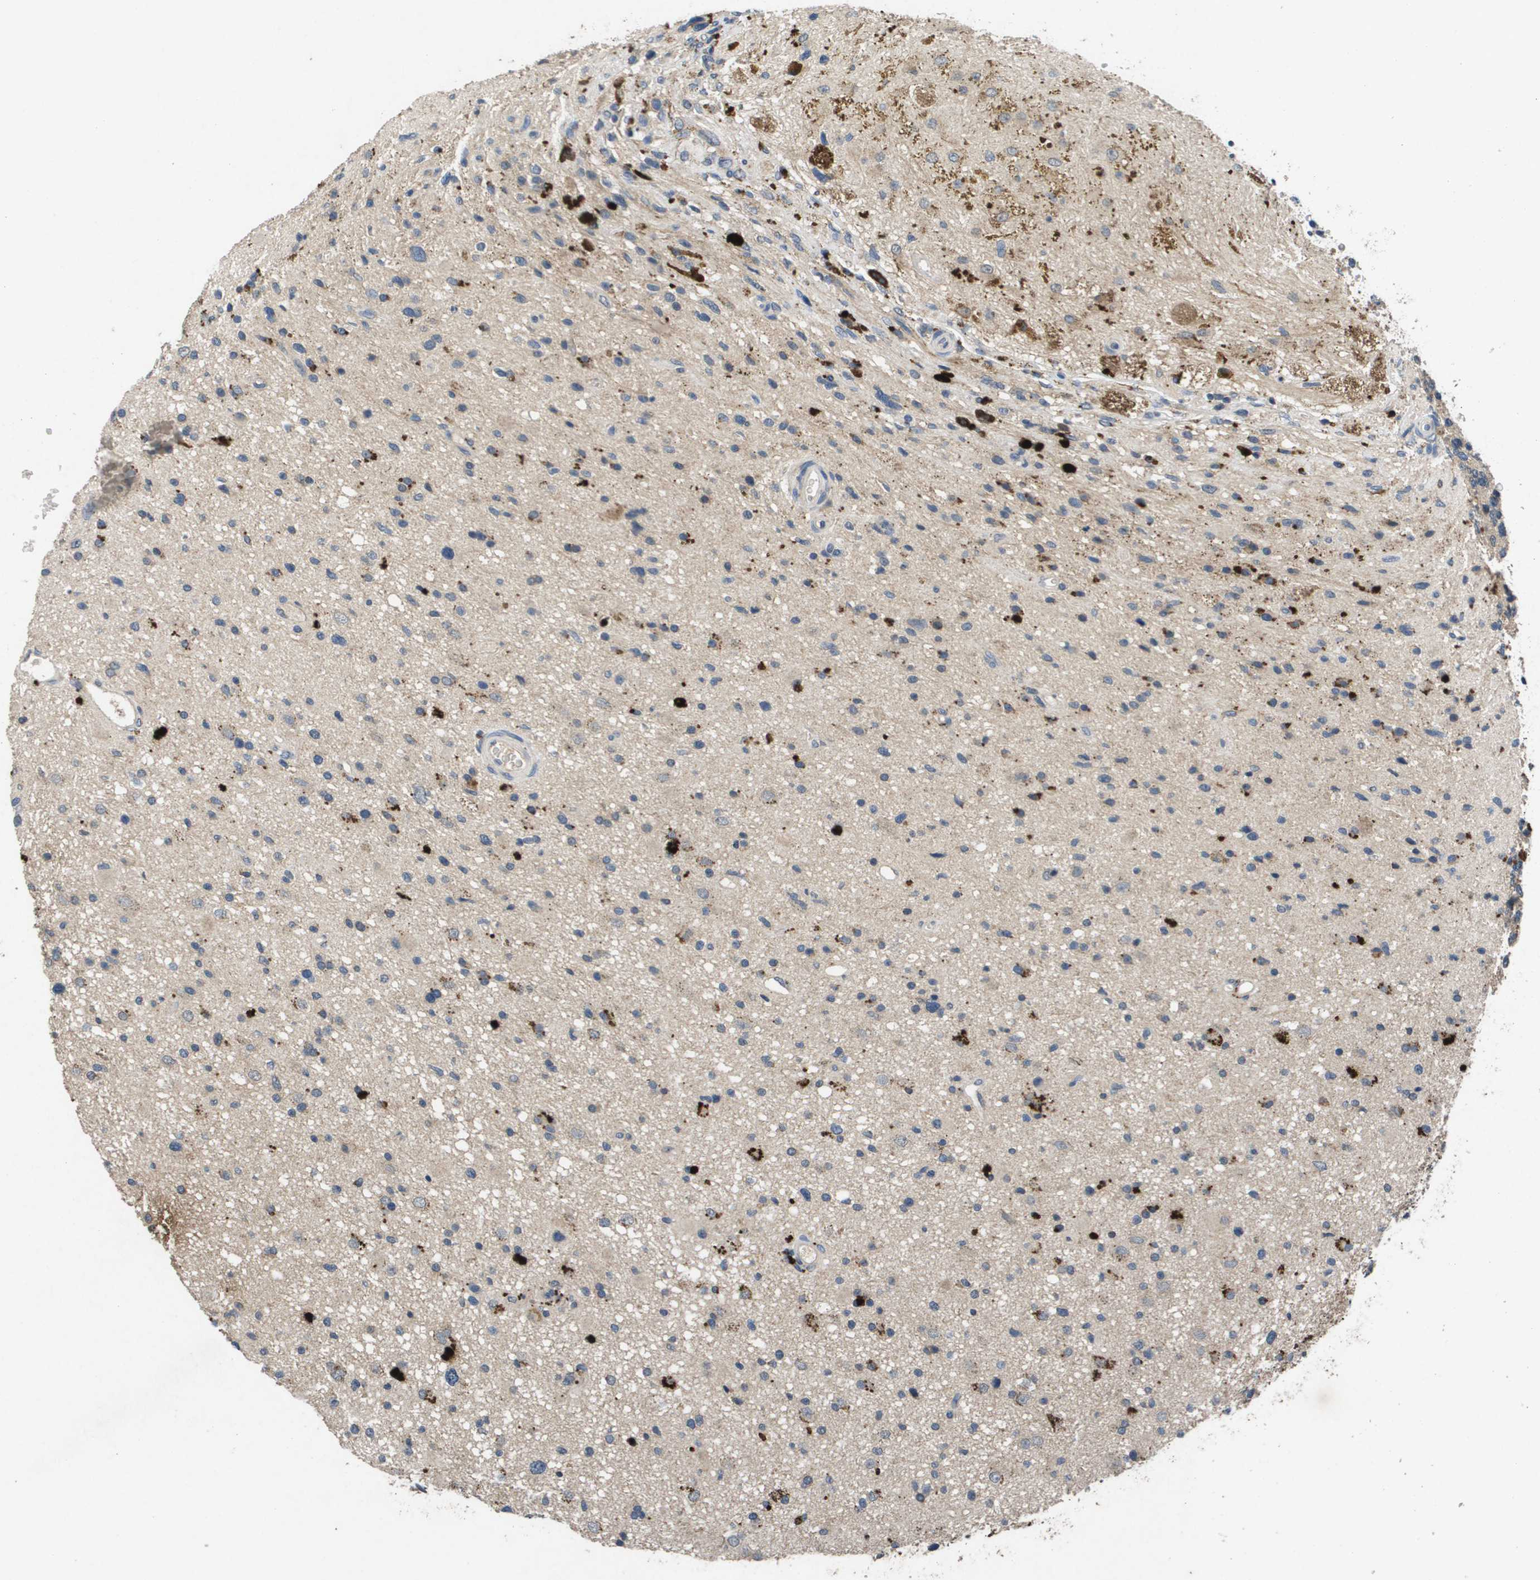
{"staining": {"intensity": "negative", "quantity": "none", "location": "none"}, "tissue": "glioma", "cell_type": "Tumor cells", "image_type": "cancer", "snomed": [{"axis": "morphology", "description": "Glioma, malignant, High grade"}, {"axis": "topography", "description": "Brain"}], "caption": "The immunohistochemistry photomicrograph has no significant expression in tumor cells of malignant high-grade glioma tissue.", "gene": "PROC", "patient": {"sex": "male", "age": 33}}